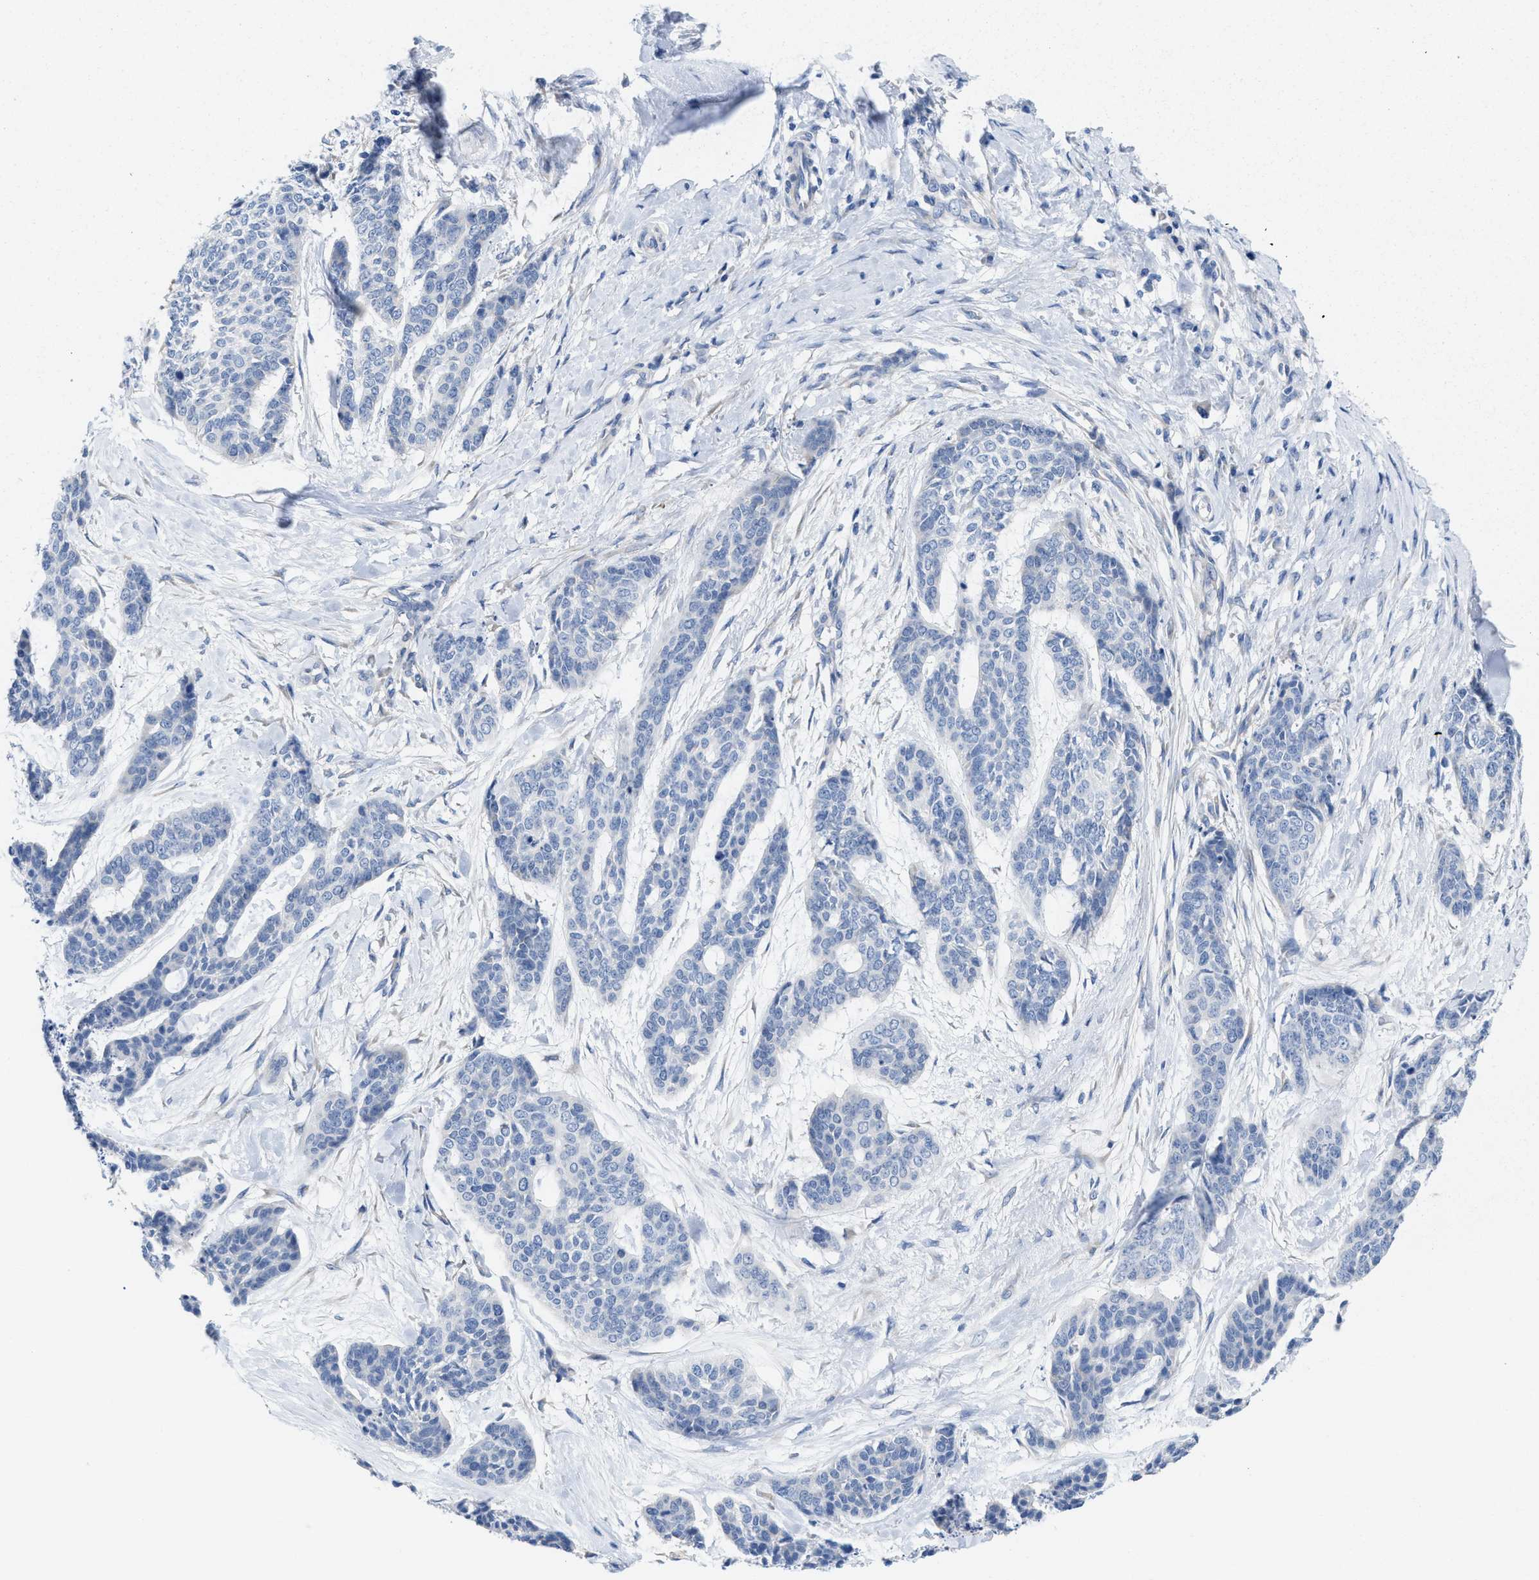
{"staining": {"intensity": "negative", "quantity": "none", "location": "none"}, "tissue": "skin cancer", "cell_type": "Tumor cells", "image_type": "cancer", "snomed": [{"axis": "morphology", "description": "Basal cell carcinoma"}, {"axis": "topography", "description": "Skin"}], "caption": "High power microscopy photomicrograph of an immunohistochemistry (IHC) photomicrograph of skin basal cell carcinoma, revealing no significant staining in tumor cells.", "gene": "CPA2", "patient": {"sex": "female", "age": 64}}